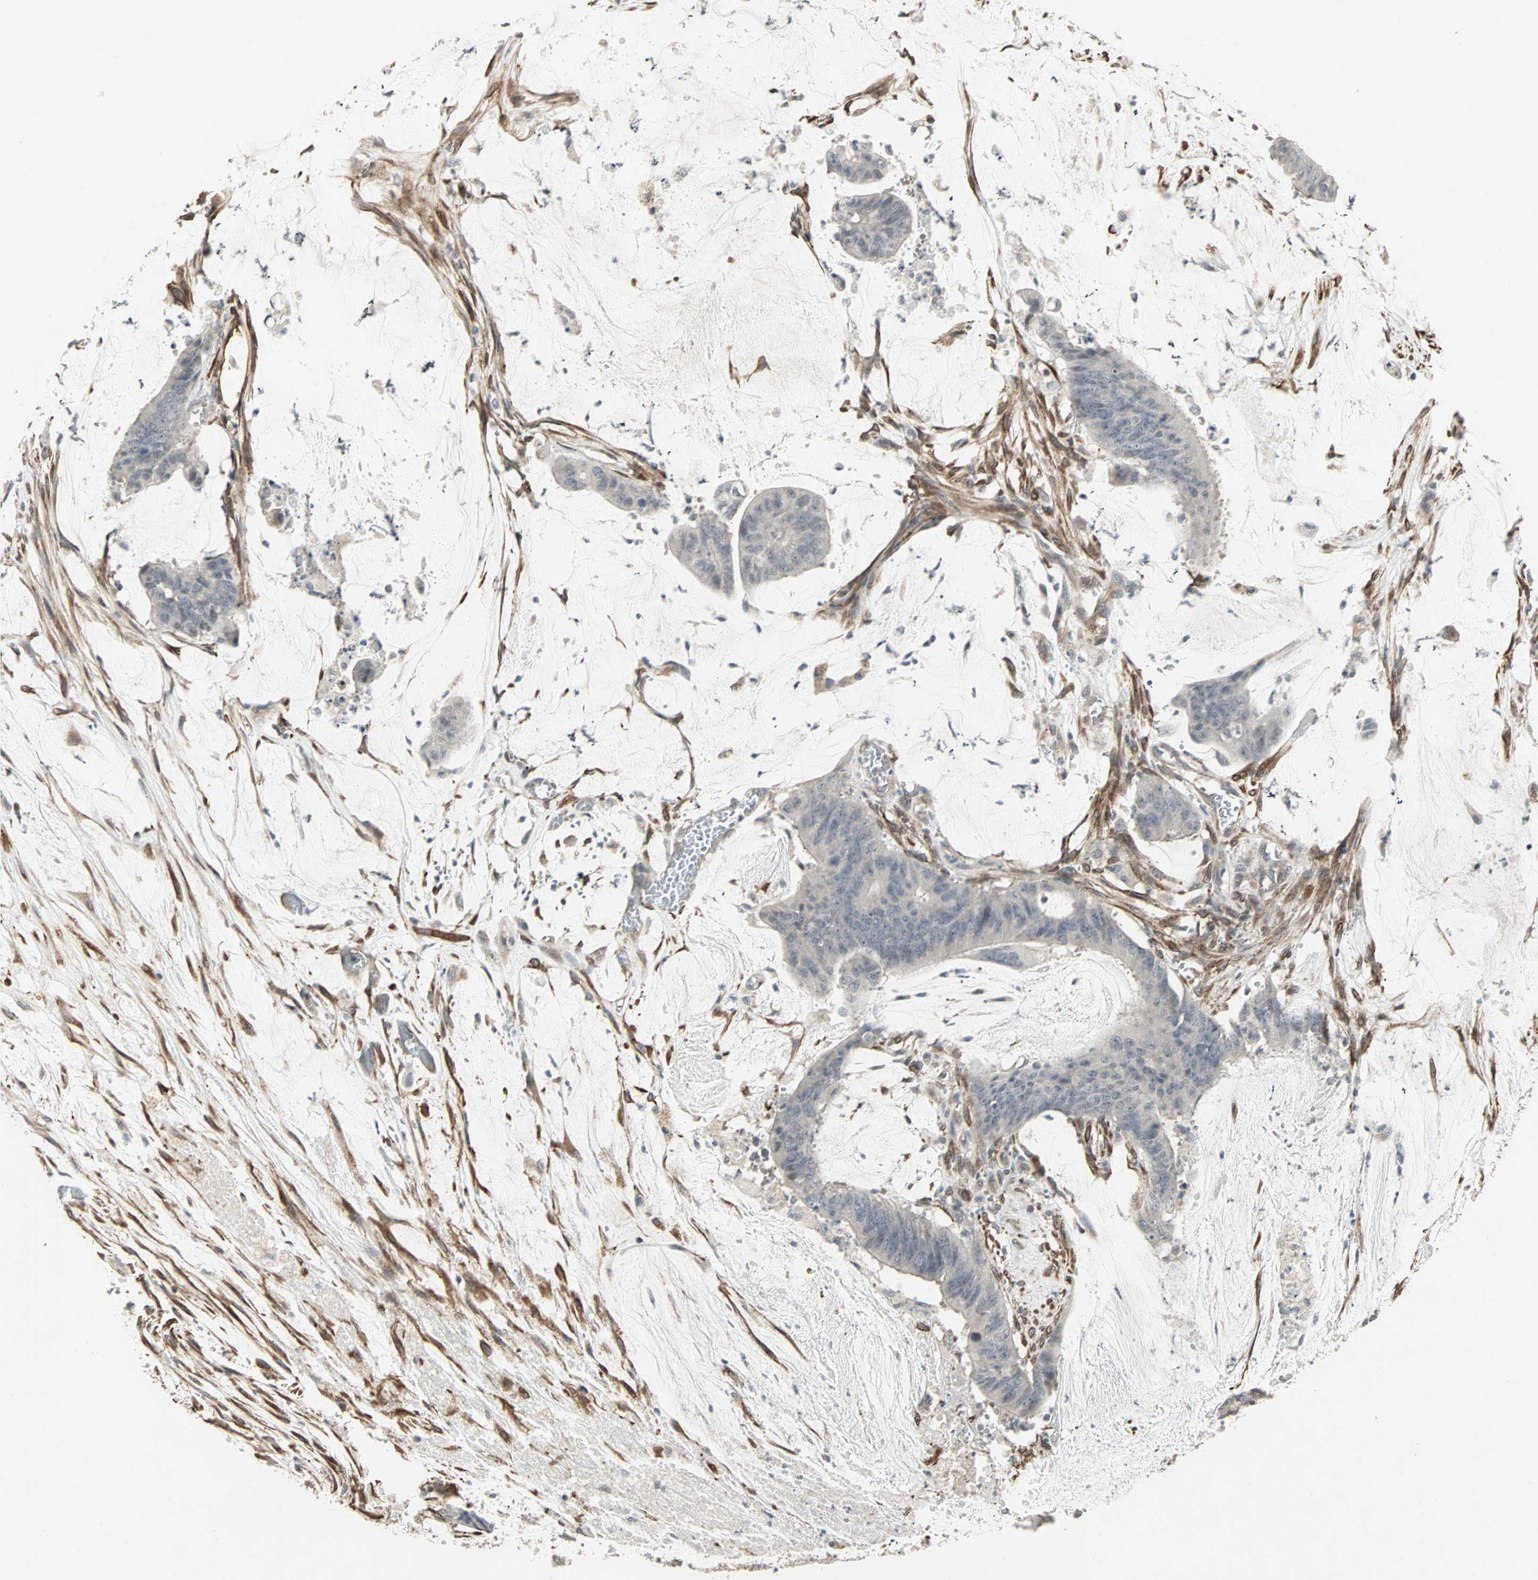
{"staining": {"intensity": "negative", "quantity": "none", "location": "none"}, "tissue": "colorectal cancer", "cell_type": "Tumor cells", "image_type": "cancer", "snomed": [{"axis": "morphology", "description": "Adenocarcinoma, NOS"}, {"axis": "topography", "description": "Rectum"}], "caption": "Immunohistochemical staining of human colorectal cancer demonstrates no significant expression in tumor cells.", "gene": "TRPV4", "patient": {"sex": "female", "age": 66}}